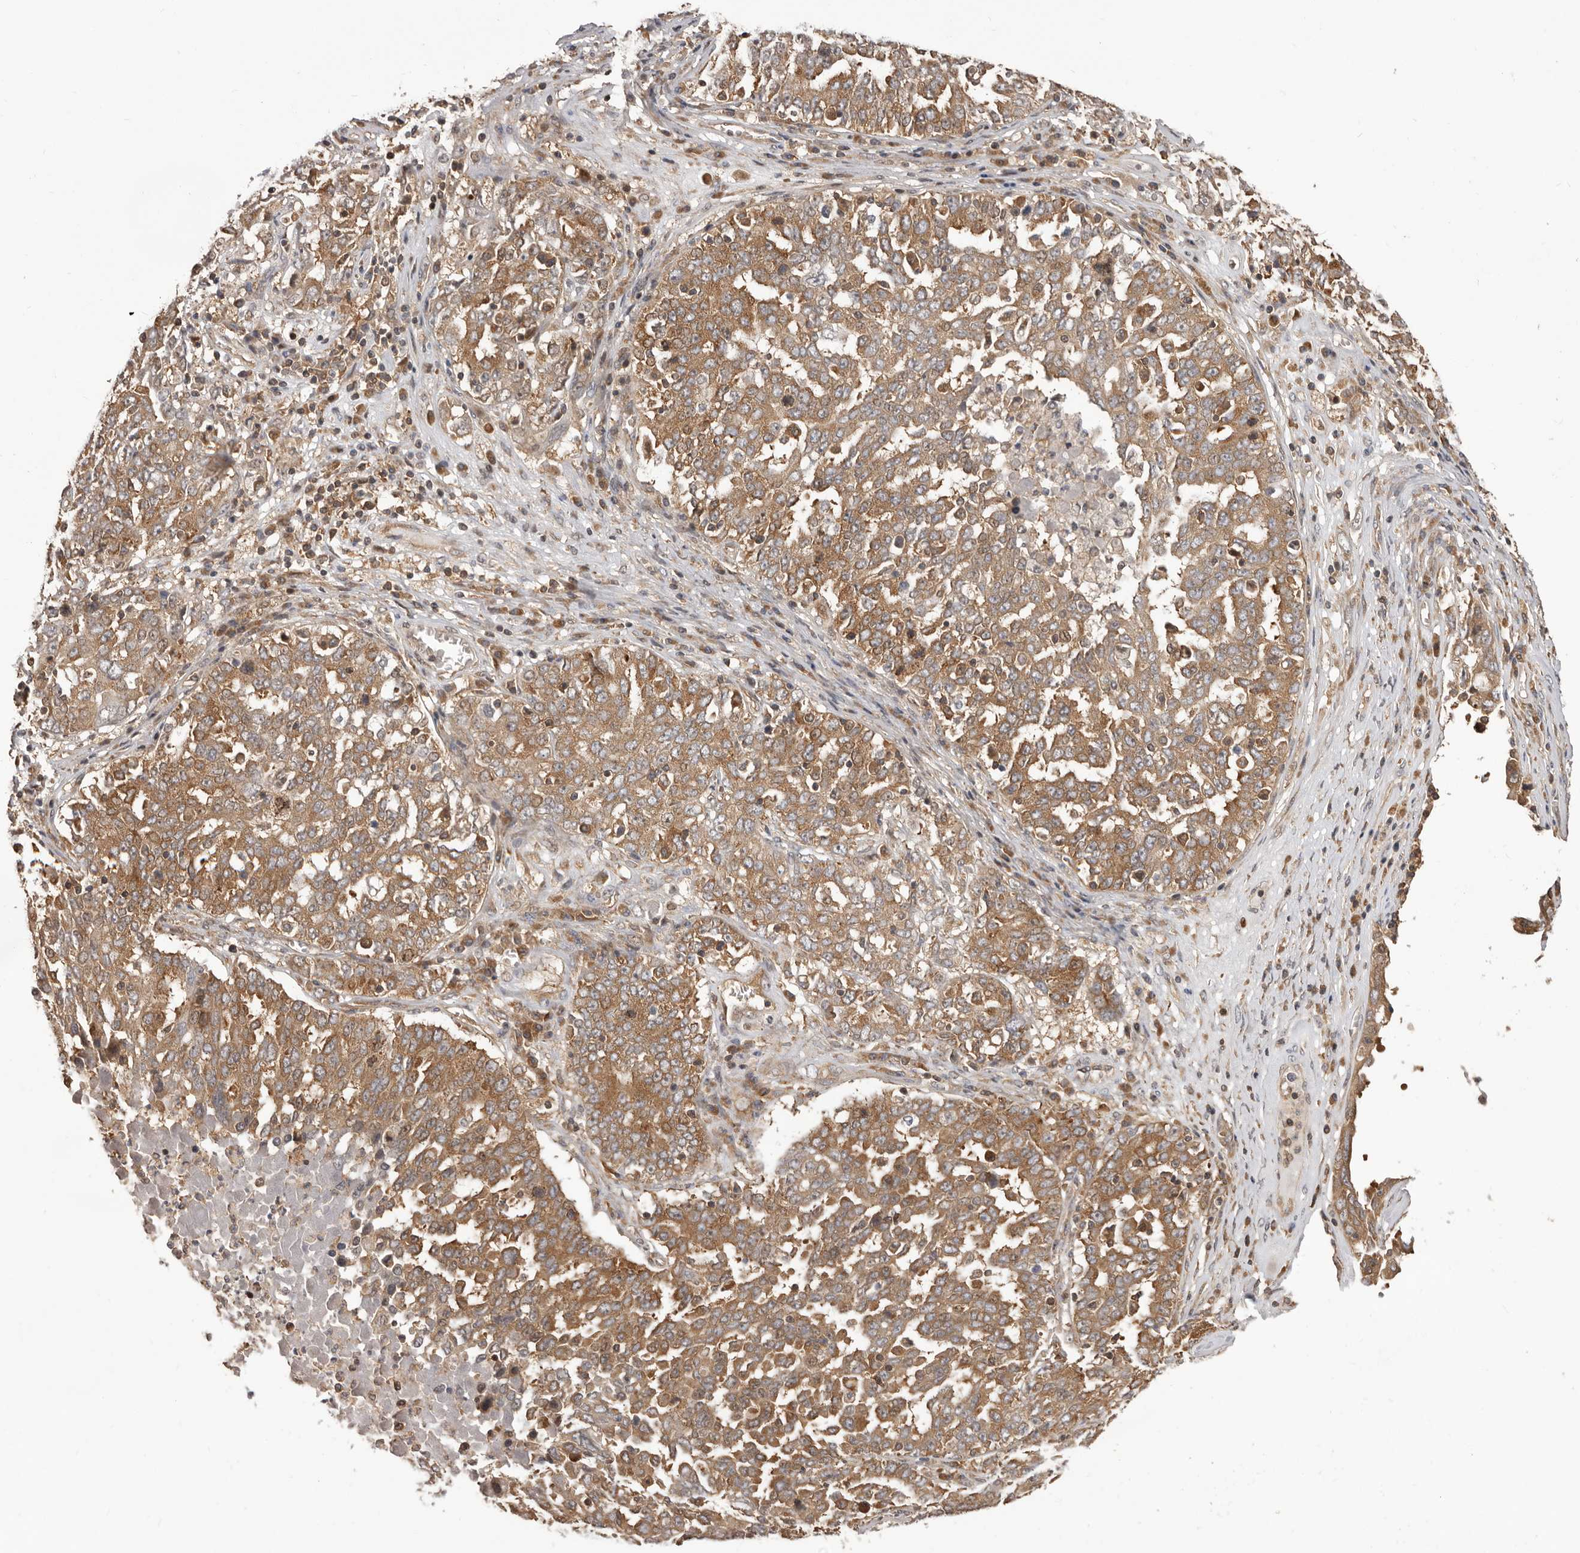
{"staining": {"intensity": "moderate", "quantity": ">75%", "location": "cytoplasmic/membranous"}, "tissue": "ovarian cancer", "cell_type": "Tumor cells", "image_type": "cancer", "snomed": [{"axis": "morphology", "description": "Carcinoma, endometroid"}, {"axis": "topography", "description": "Ovary"}], "caption": "This histopathology image displays IHC staining of human ovarian cancer (endometroid carcinoma), with medium moderate cytoplasmic/membranous staining in approximately >75% of tumor cells.", "gene": "HBS1L", "patient": {"sex": "female", "age": 62}}